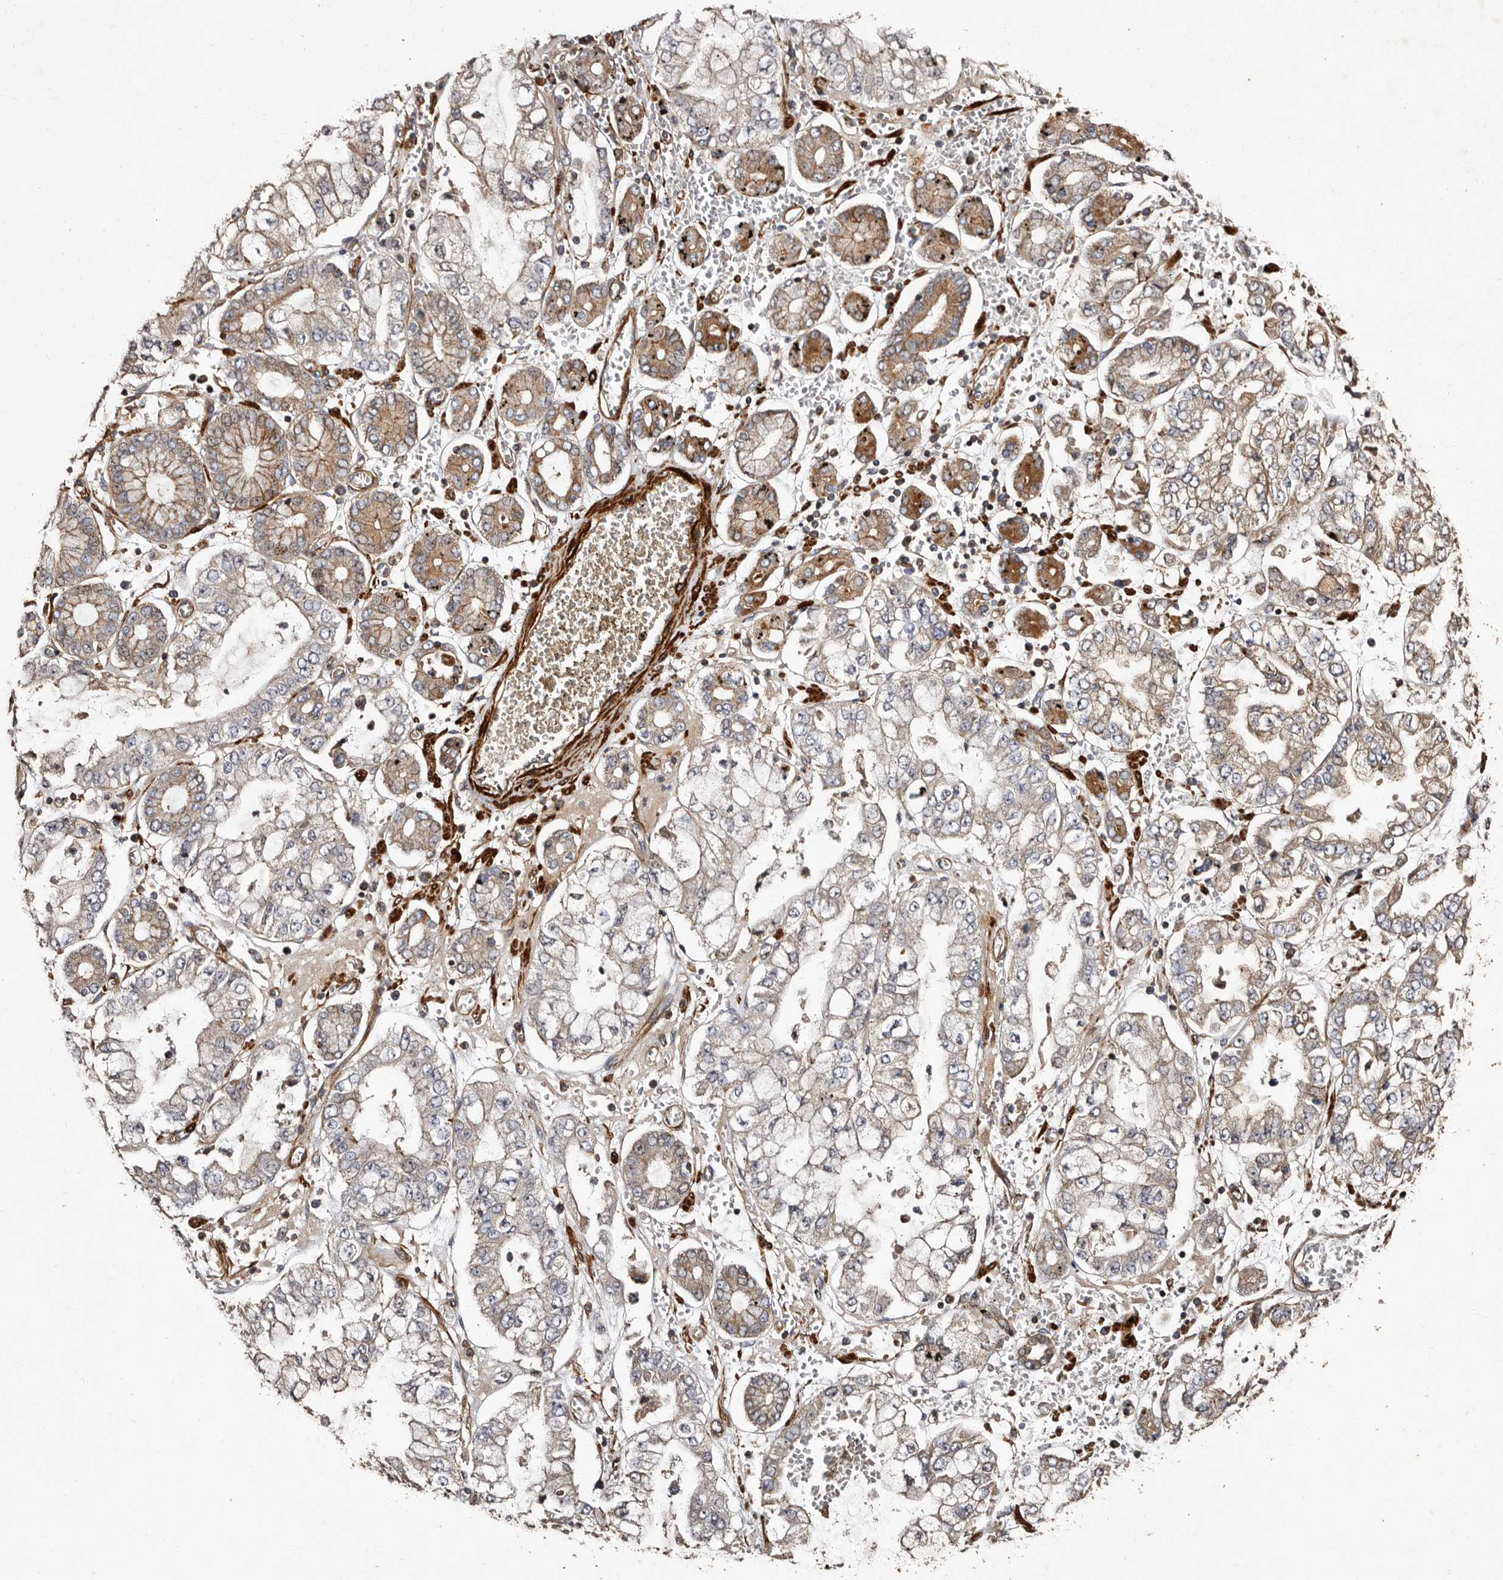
{"staining": {"intensity": "moderate", "quantity": "<25%", "location": "cytoplasmic/membranous"}, "tissue": "stomach cancer", "cell_type": "Tumor cells", "image_type": "cancer", "snomed": [{"axis": "morphology", "description": "Adenocarcinoma, NOS"}, {"axis": "topography", "description": "Stomach"}], "caption": "An image of human stomach cancer stained for a protein demonstrates moderate cytoplasmic/membranous brown staining in tumor cells. The staining was performed using DAB to visualize the protein expression in brown, while the nuclei were stained in blue with hematoxylin (Magnification: 20x).", "gene": "PRKD3", "patient": {"sex": "male", "age": 76}}